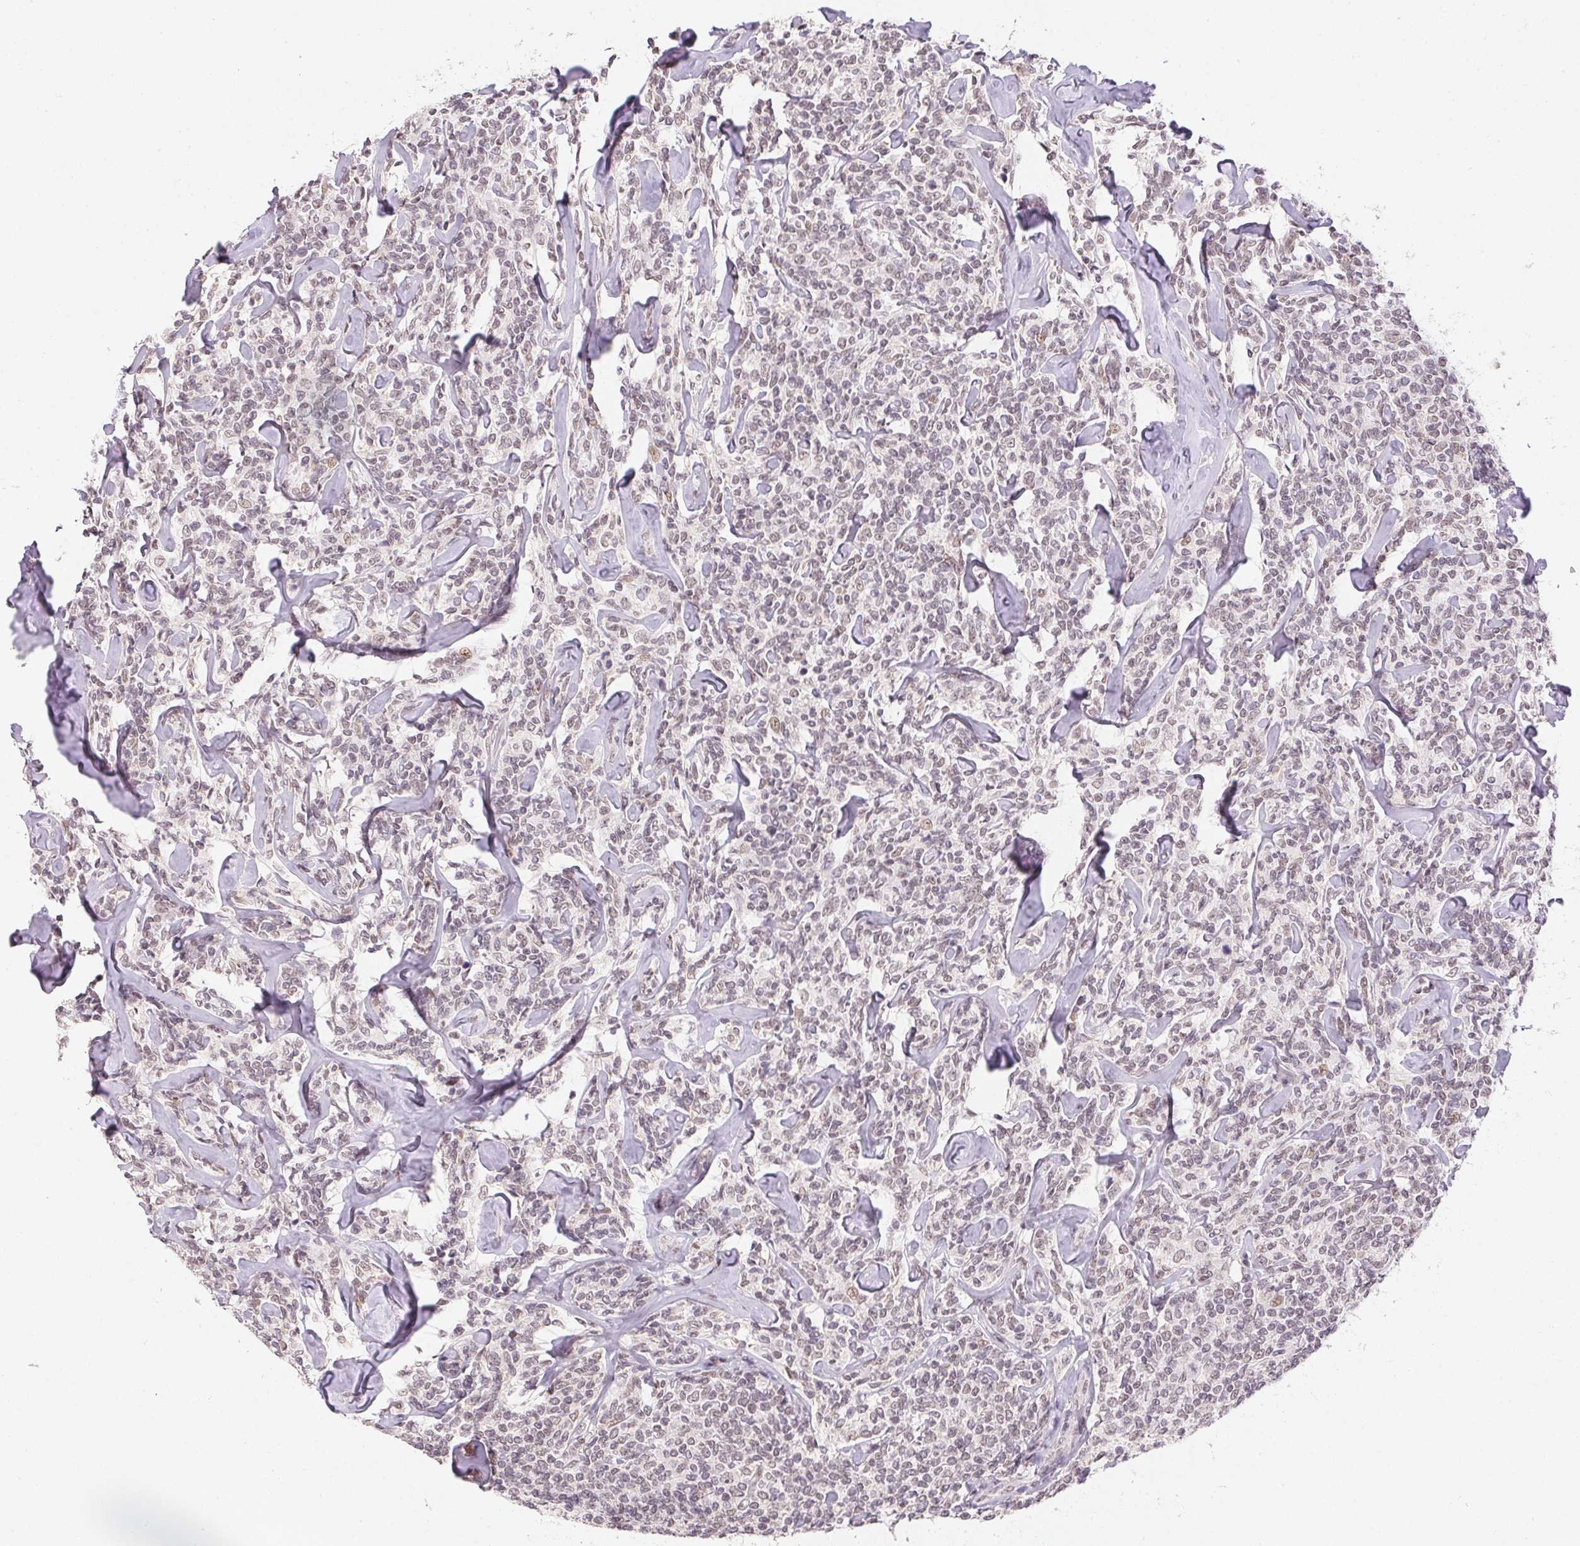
{"staining": {"intensity": "weak", "quantity": "<25%", "location": "nuclear"}, "tissue": "lymphoma", "cell_type": "Tumor cells", "image_type": "cancer", "snomed": [{"axis": "morphology", "description": "Malignant lymphoma, non-Hodgkin's type, Low grade"}, {"axis": "topography", "description": "Lymph node"}], "caption": "DAB immunohistochemical staining of lymphoma demonstrates no significant expression in tumor cells. (Stains: DAB IHC with hematoxylin counter stain, Microscopy: brightfield microscopy at high magnification).", "gene": "KDM4D", "patient": {"sex": "female", "age": 56}}